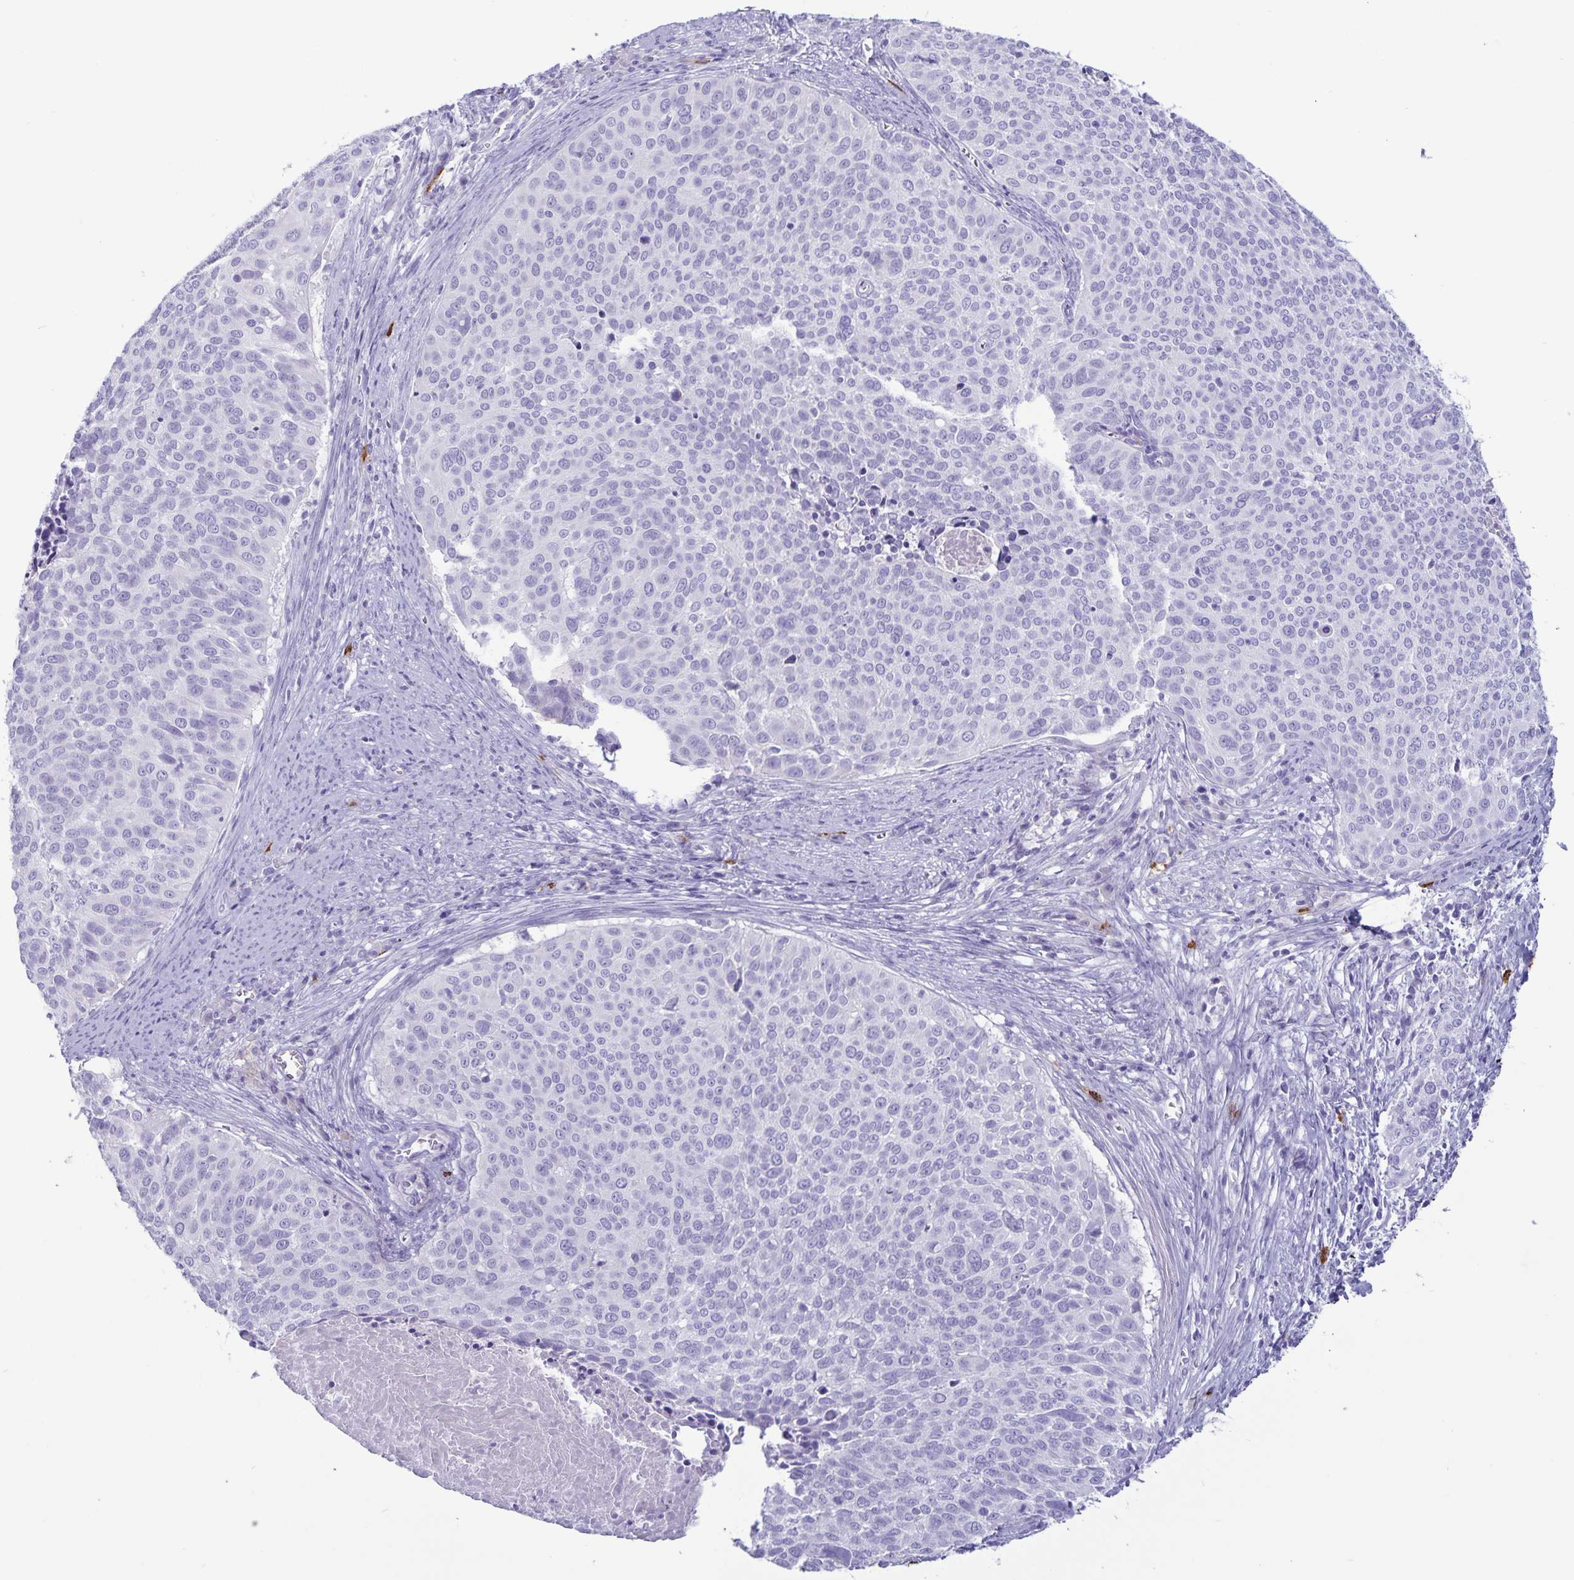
{"staining": {"intensity": "negative", "quantity": "none", "location": "none"}, "tissue": "cervical cancer", "cell_type": "Tumor cells", "image_type": "cancer", "snomed": [{"axis": "morphology", "description": "Squamous cell carcinoma, NOS"}, {"axis": "topography", "description": "Cervix"}], "caption": "Immunohistochemistry histopathology image of squamous cell carcinoma (cervical) stained for a protein (brown), which demonstrates no positivity in tumor cells. Nuclei are stained in blue.", "gene": "IBTK", "patient": {"sex": "female", "age": 39}}